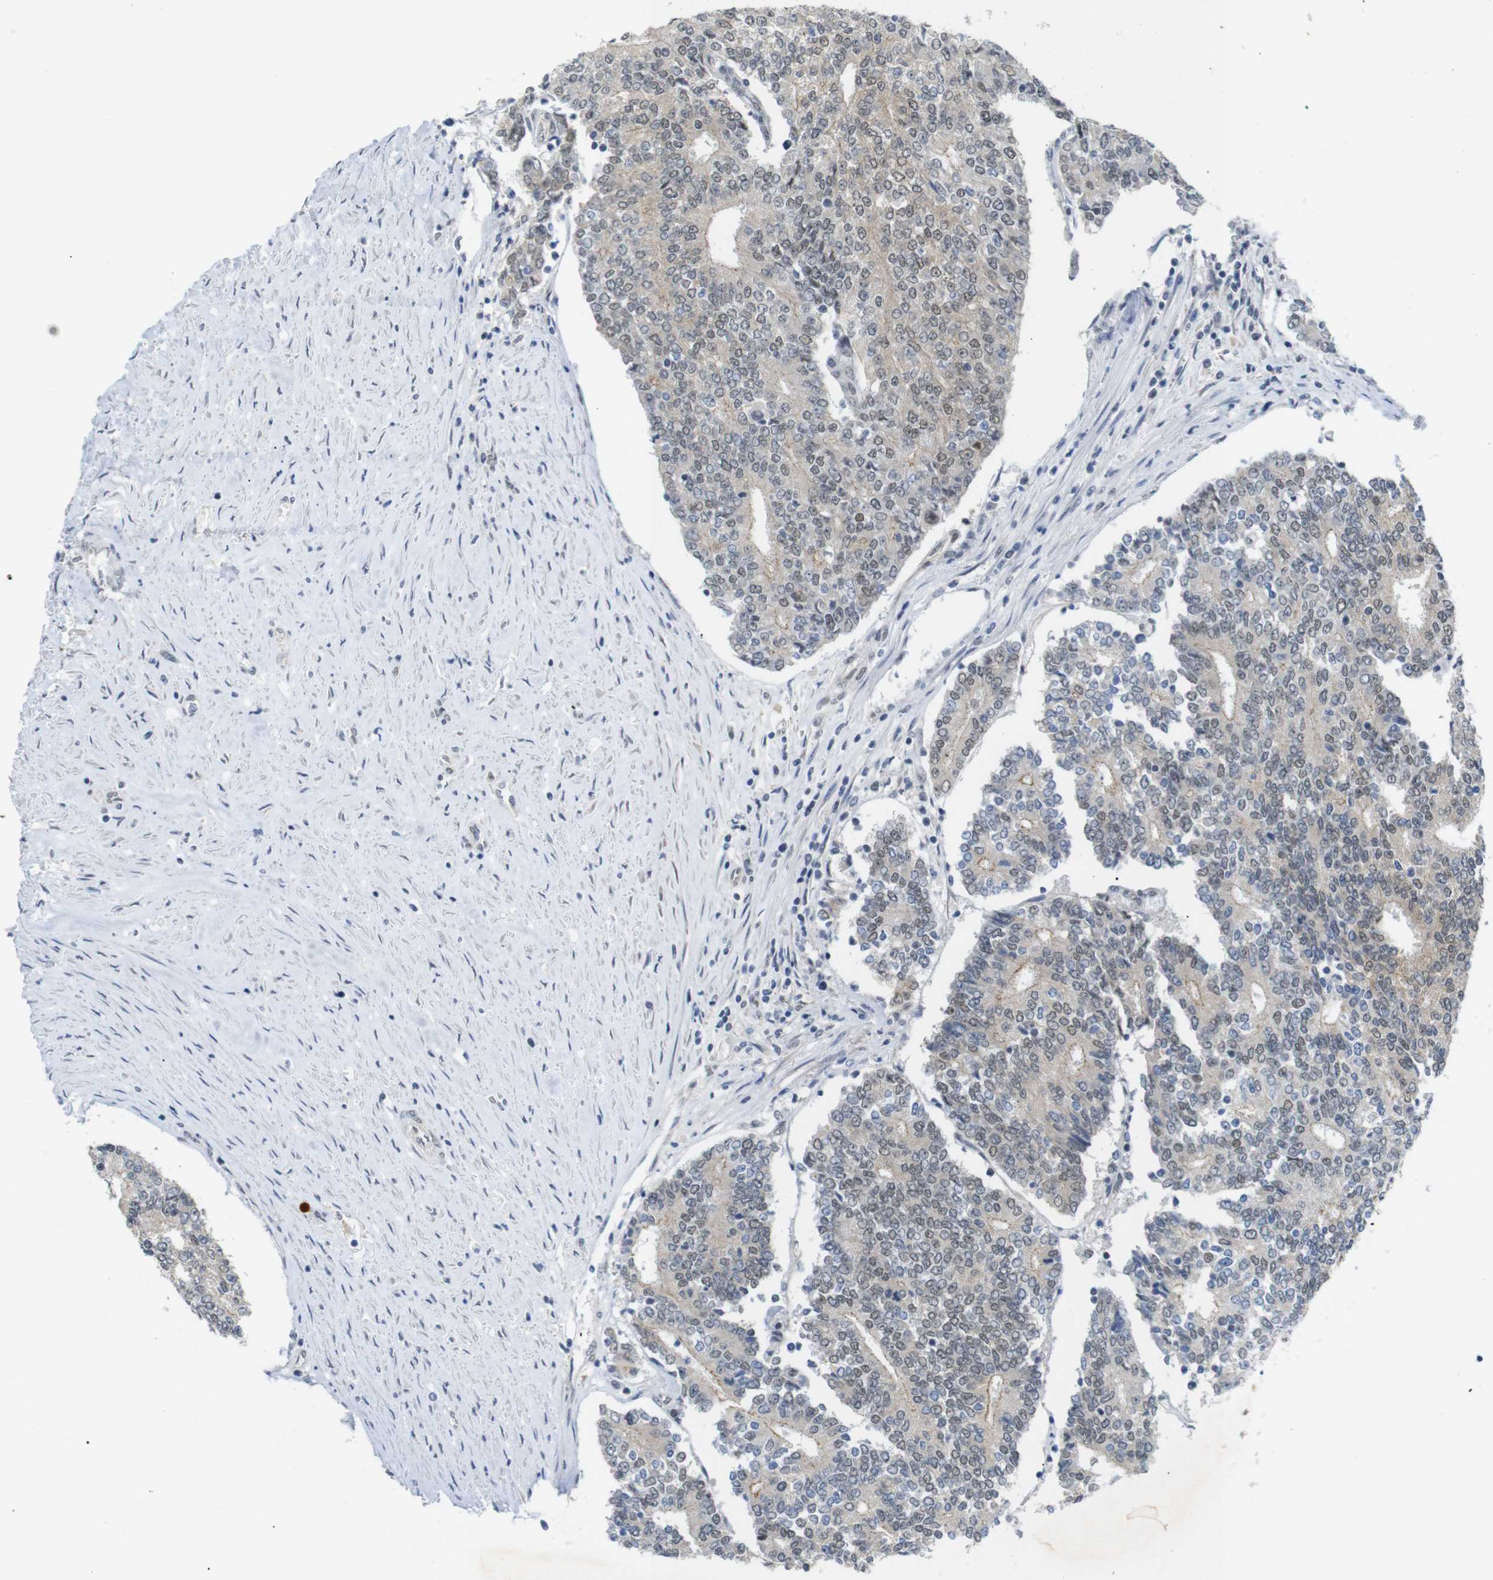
{"staining": {"intensity": "weak", "quantity": "25%-75%", "location": "cytoplasmic/membranous,nuclear"}, "tissue": "prostate cancer", "cell_type": "Tumor cells", "image_type": "cancer", "snomed": [{"axis": "morphology", "description": "Normal tissue, NOS"}, {"axis": "morphology", "description": "Adenocarcinoma, High grade"}, {"axis": "topography", "description": "Prostate"}, {"axis": "topography", "description": "Seminal veicle"}], "caption": "This histopathology image demonstrates immunohistochemistry staining of prostate high-grade adenocarcinoma, with low weak cytoplasmic/membranous and nuclear expression in about 25%-75% of tumor cells.", "gene": "GPR158", "patient": {"sex": "male", "age": 55}}